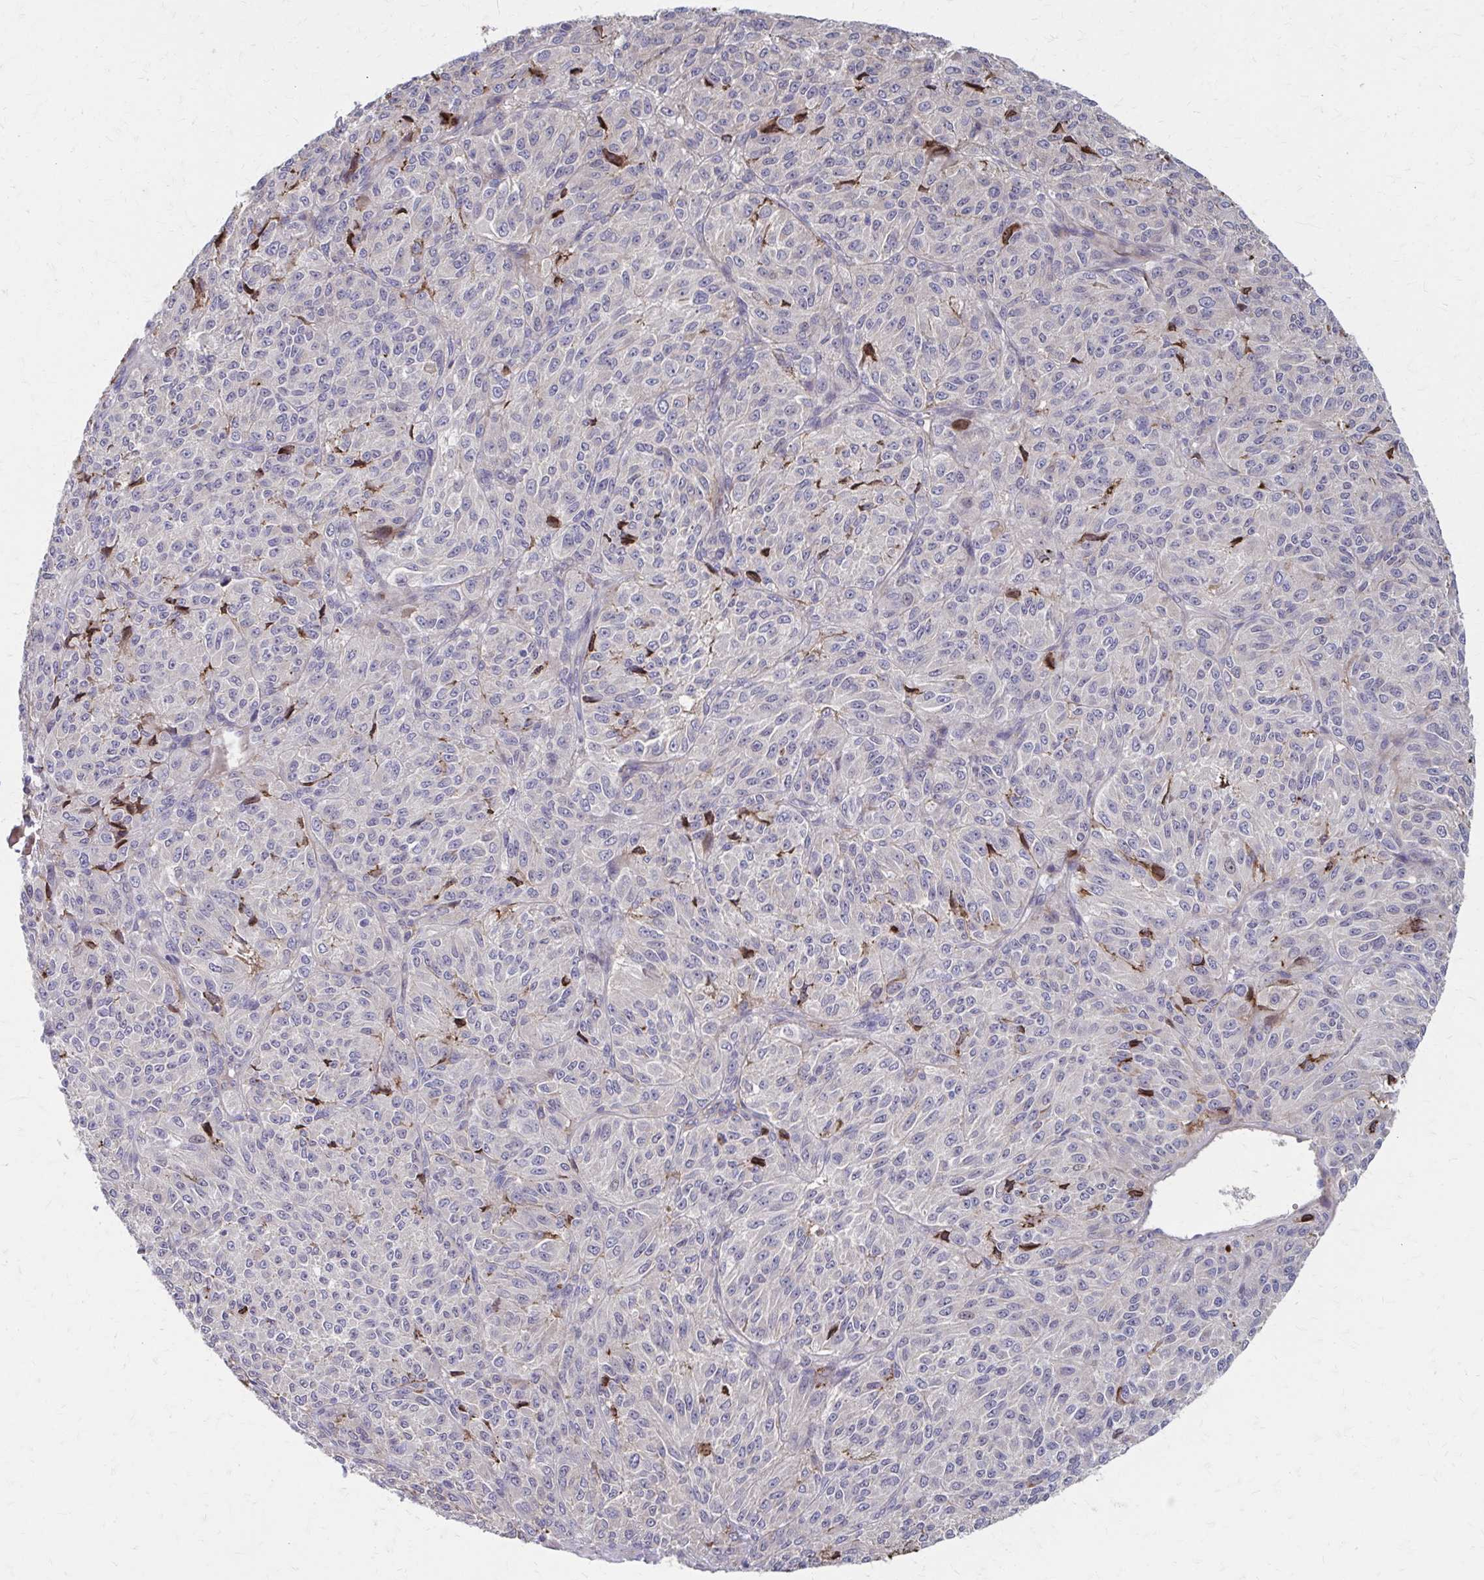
{"staining": {"intensity": "weak", "quantity": "<25%", "location": "cytoplasmic/membranous"}, "tissue": "melanoma", "cell_type": "Tumor cells", "image_type": "cancer", "snomed": [{"axis": "morphology", "description": "Malignant melanoma, Metastatic site"}, {"axis": "topography", "description": "Brain"}], "caption": "This is a image of immunohistochemistry (IHC) staining of melanoma, which shows no positivity in tumor cells.", "gene": "MMP14", "patient": {"sex": "female", "age": 56}}